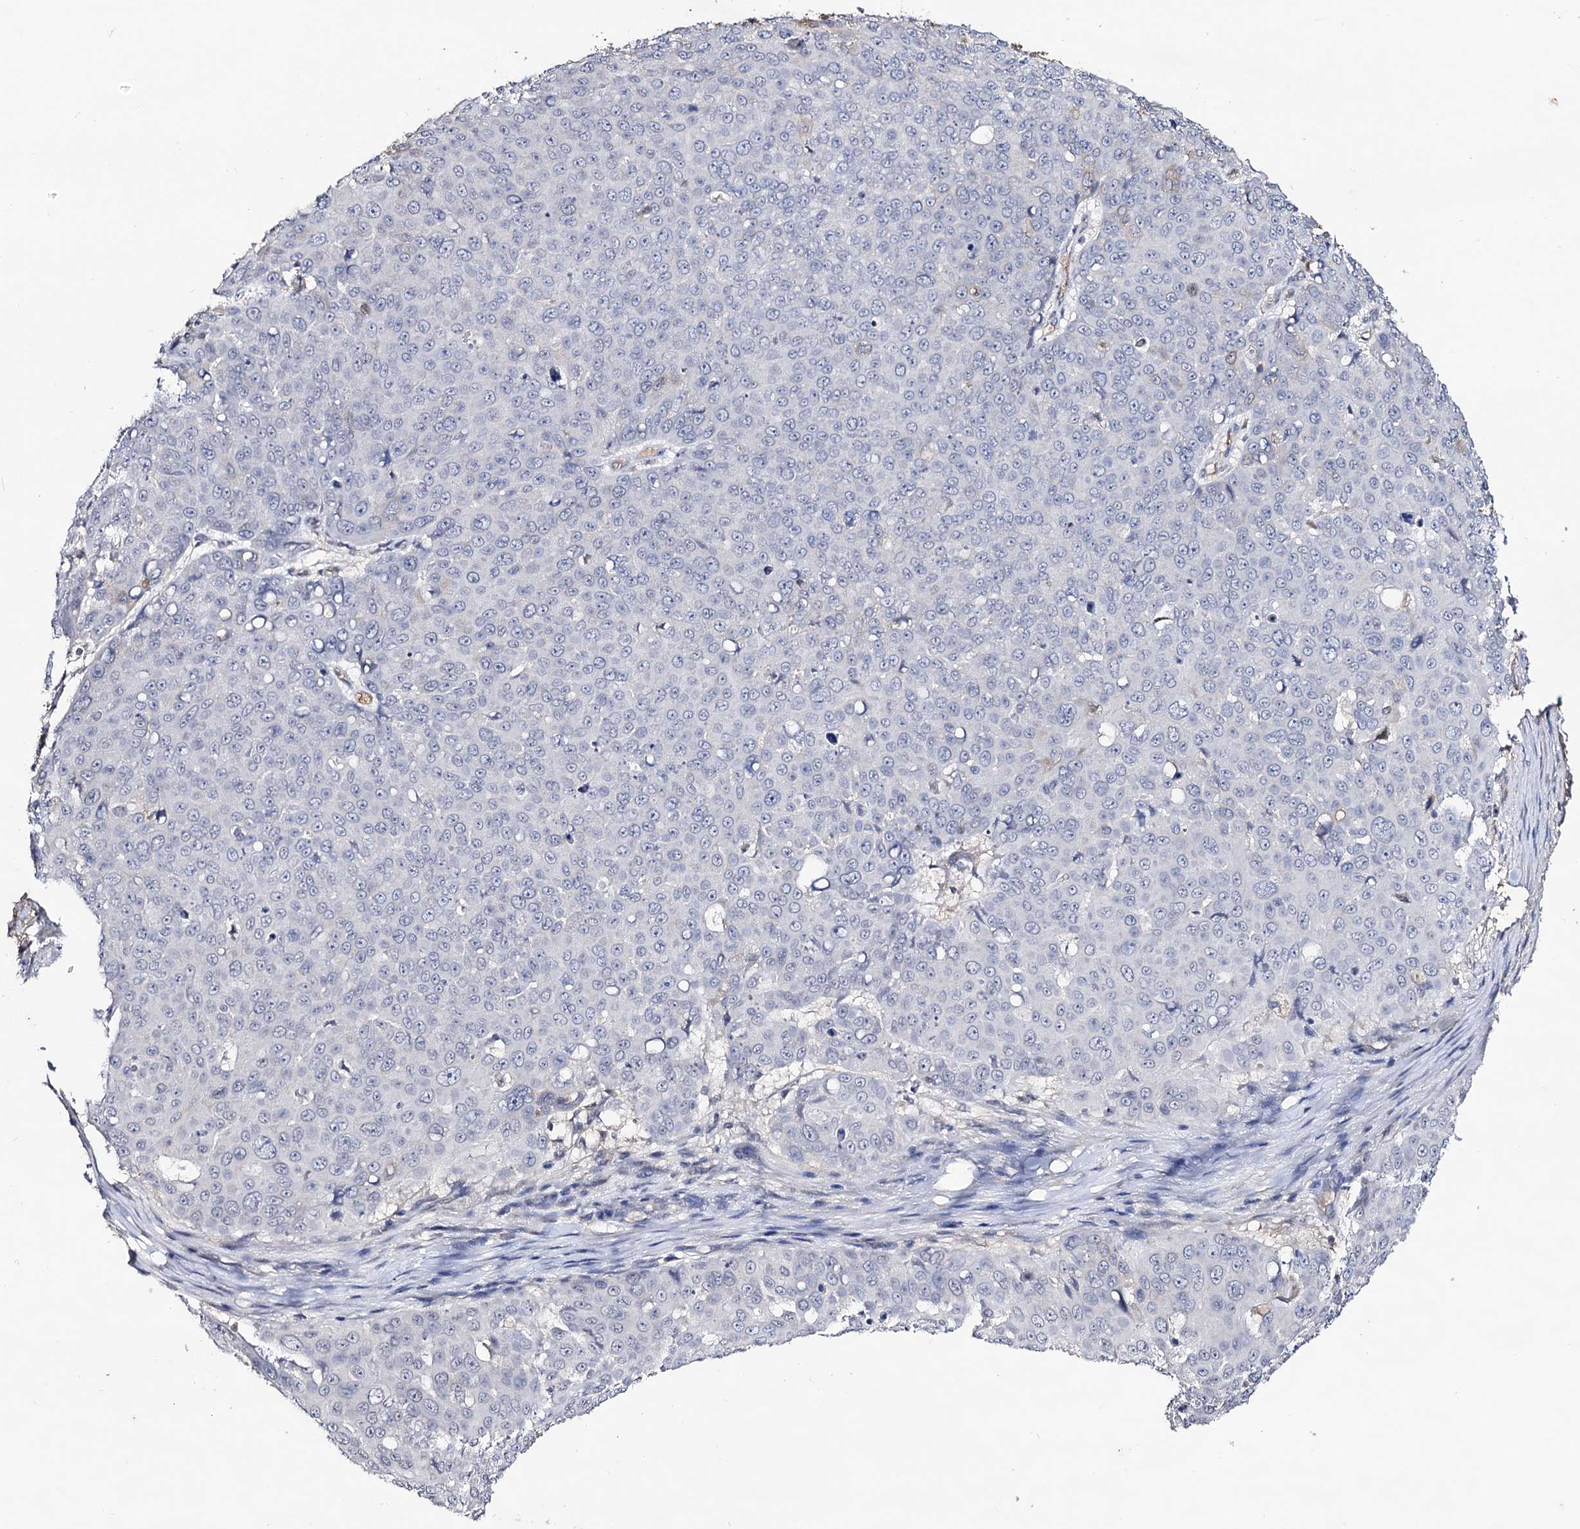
{"staining": {"intensity": "negative", "quantity": "none", "location": "none"}, "tissue": "skin cancer", "cell_type": "Tumor cells", "image_type": "cancer", "snomed": [{"axis": "morphology", "description": "Squamous cell carcinoma, NOS"}, {"axis": "topography", "description": "Skin"}], "caption": "The histopathology image displays no significant staining in tumor cells of skin cancer. Nuclei are stained in blue.", "gene": "PLIN1", "patient": {"sex": "male", "age": 71}}